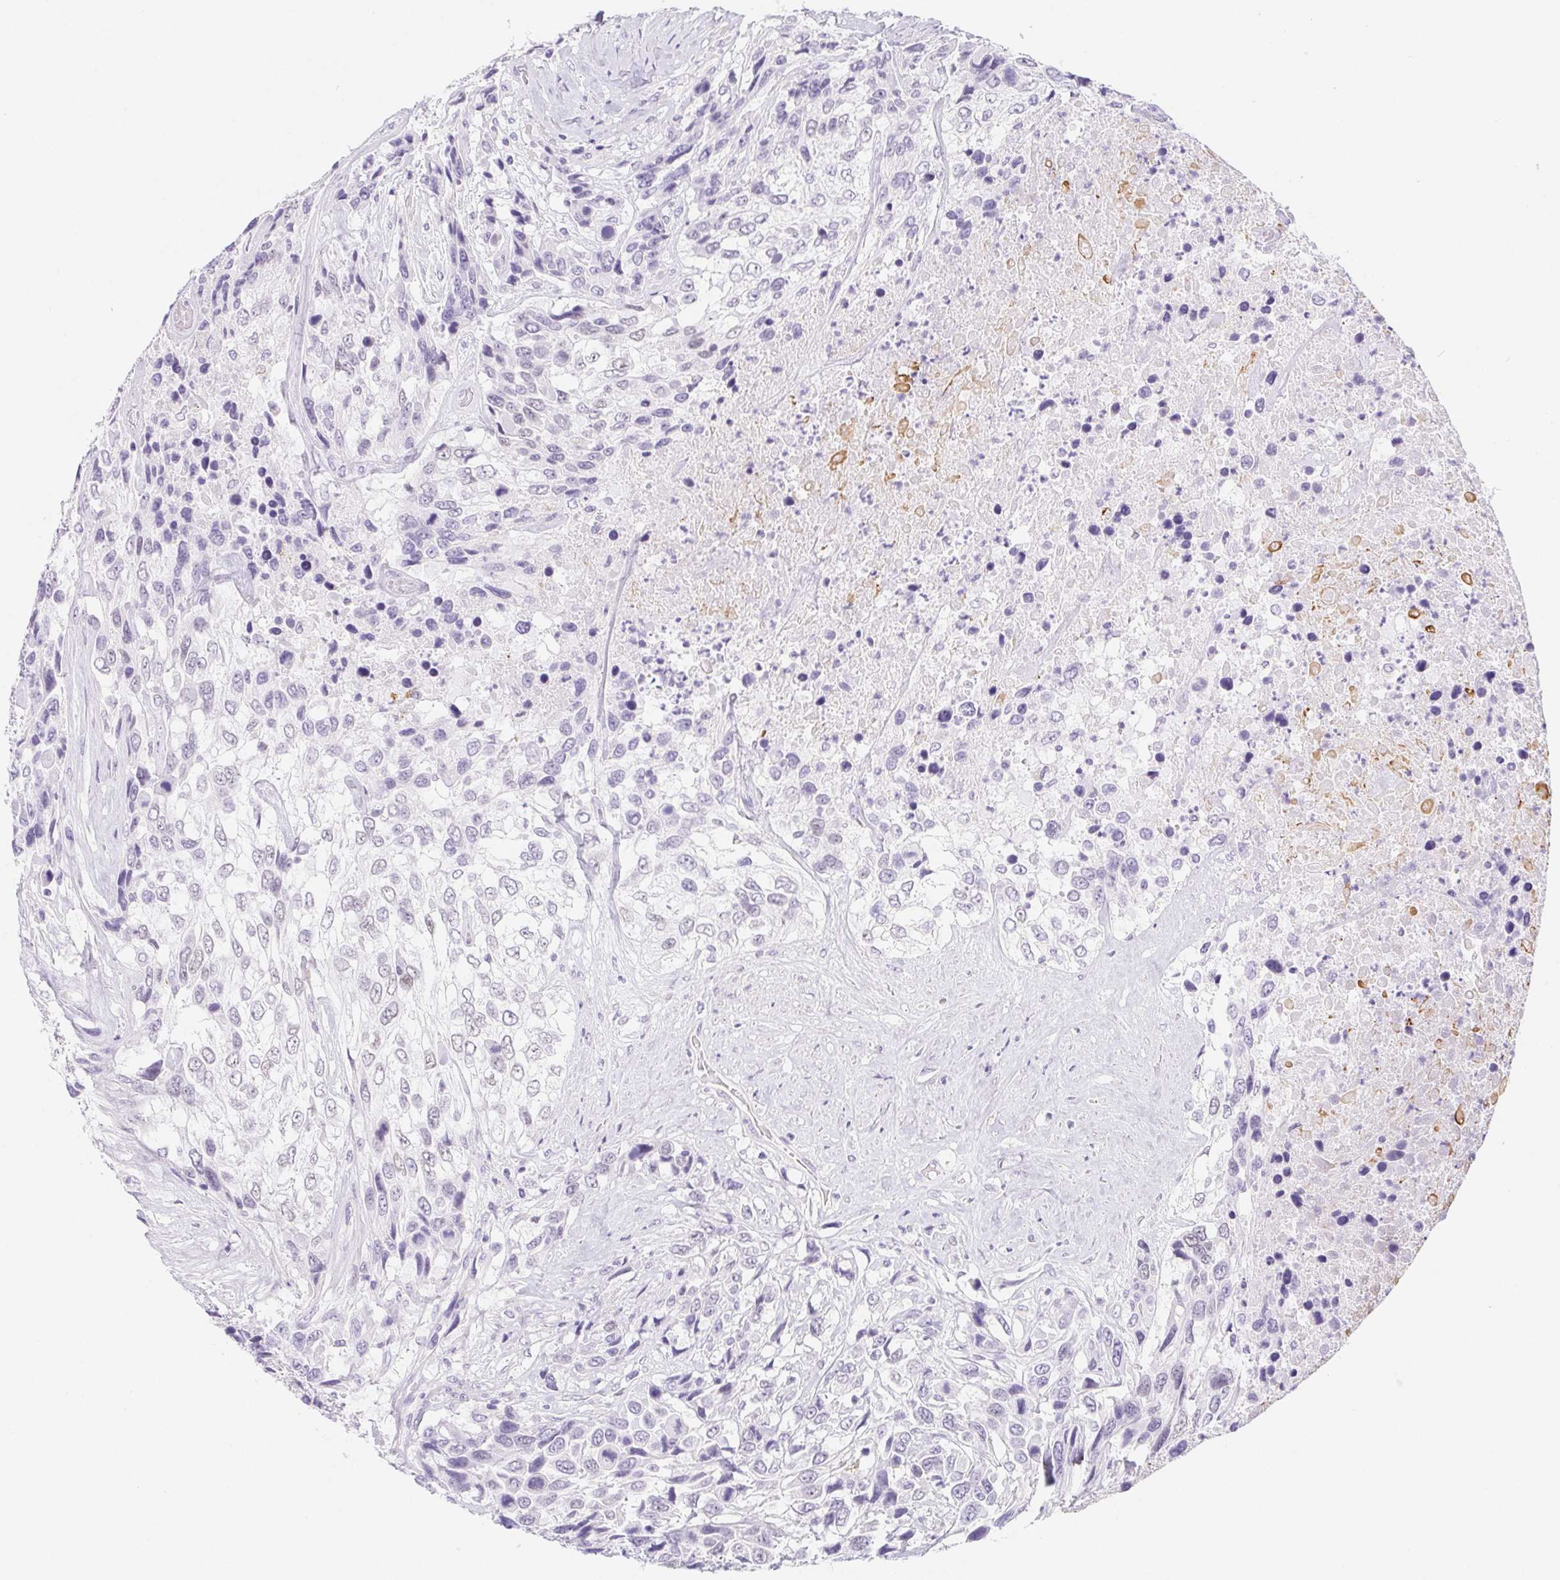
{"staining": {"intensity": "negative", "quantity": "none", "location": "none"}, "tissue": "urothelial cancer", "cell_type": "Tumor cells", "image_type": "cancer", "snomed": [{"axis": "morphology", "description": "Urothelial carcinoma, High grade"}, {"axis": "topography", "description": "Urinary bladder"}], "caption": "Histopathology image shows no protein staining in tumor cells of urothelial cancer tissue.", "gene": "CYP21A2", "patient": {"sex": "female", "age": 70}}